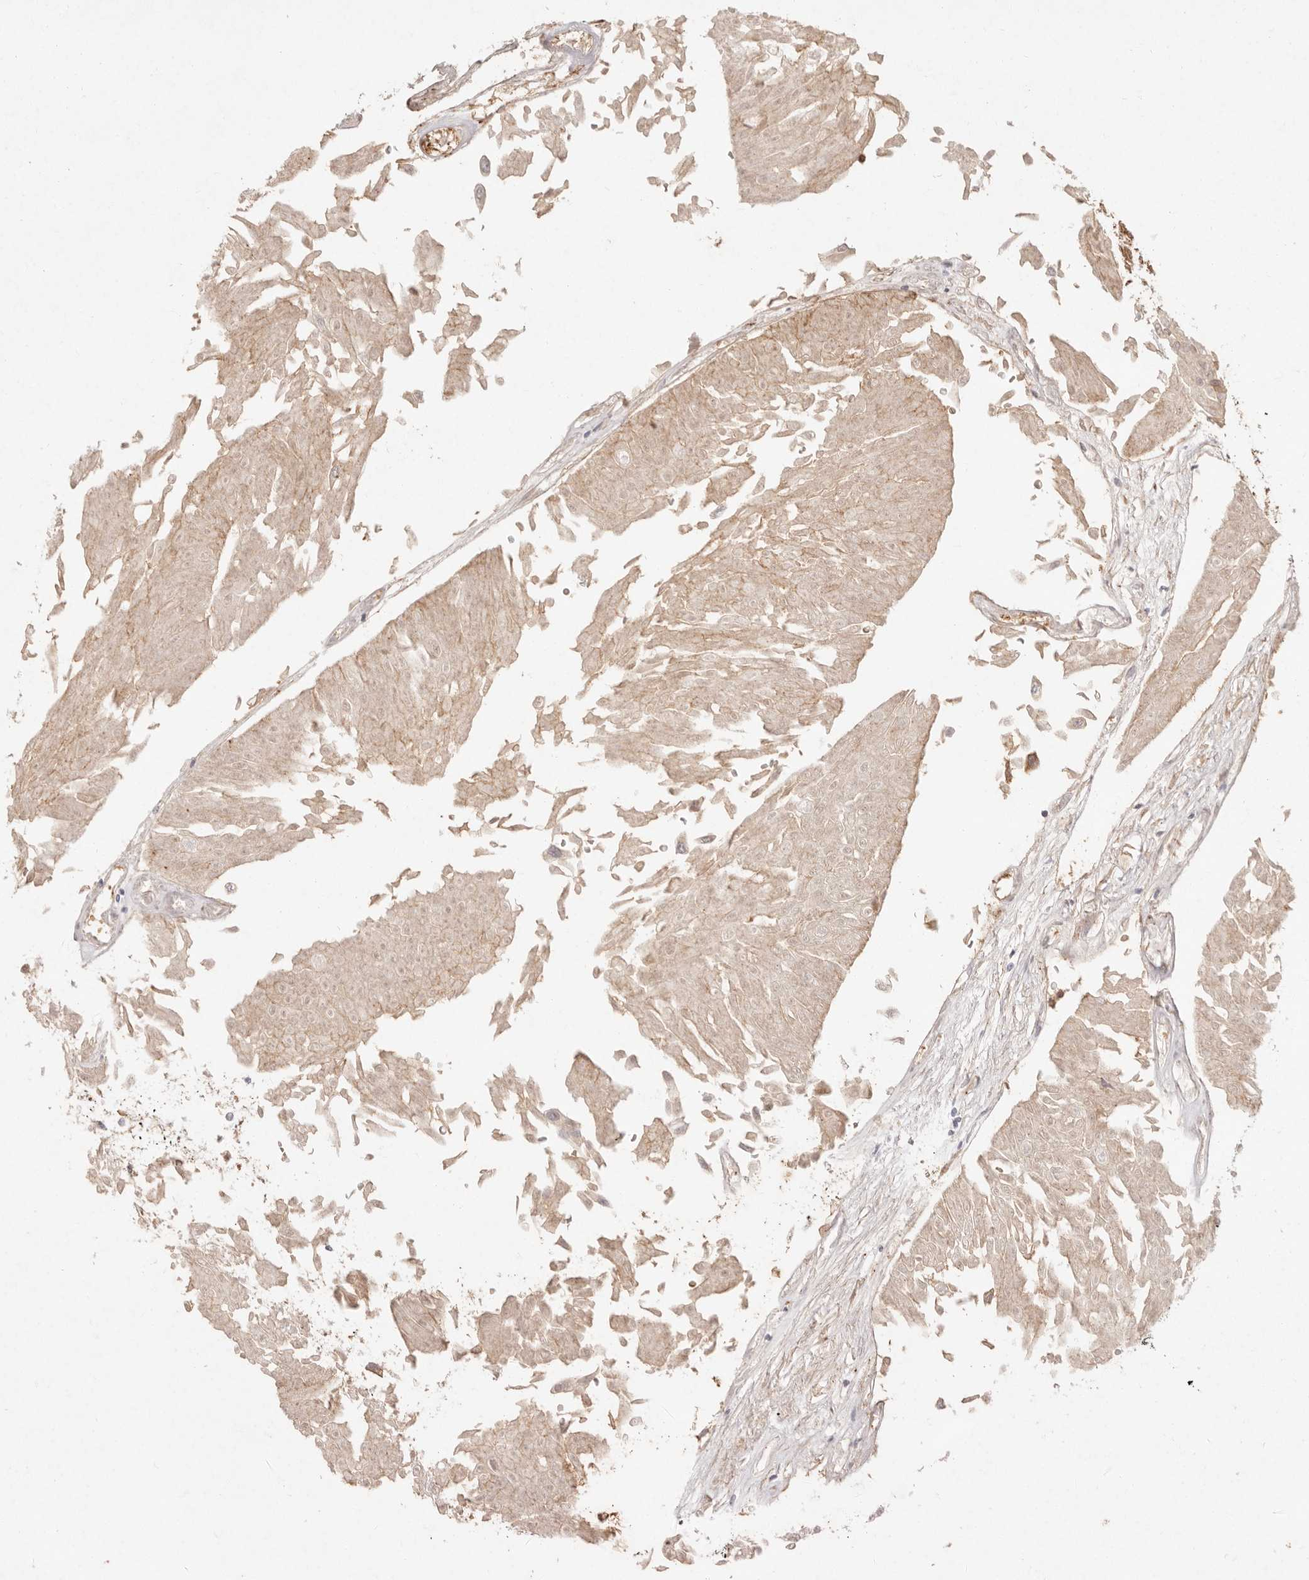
{"staining": {"intensity": "weak", "quantity": ">75%", "location": "cytoplasmic/membranous"}, "tissue": "urothelial cancer", "cell_type": "Tumor cells", "image_type": "cancer", "snomed": [{"axis": "morphology", "description": "Urothelial carcinoma, Low grade"}, {"axis": "topography", "description": "Urinary bladder"}], "caption": "Approximately >75% of tumor cells in human urothelial carcinoma (low-grade) exhibit weak cytoplasmic/membranous protein positivity as visualized by brown immunohistochemical staining.", "gene": "C1orf127", "patient": {"sex": "male", "age": 67}}